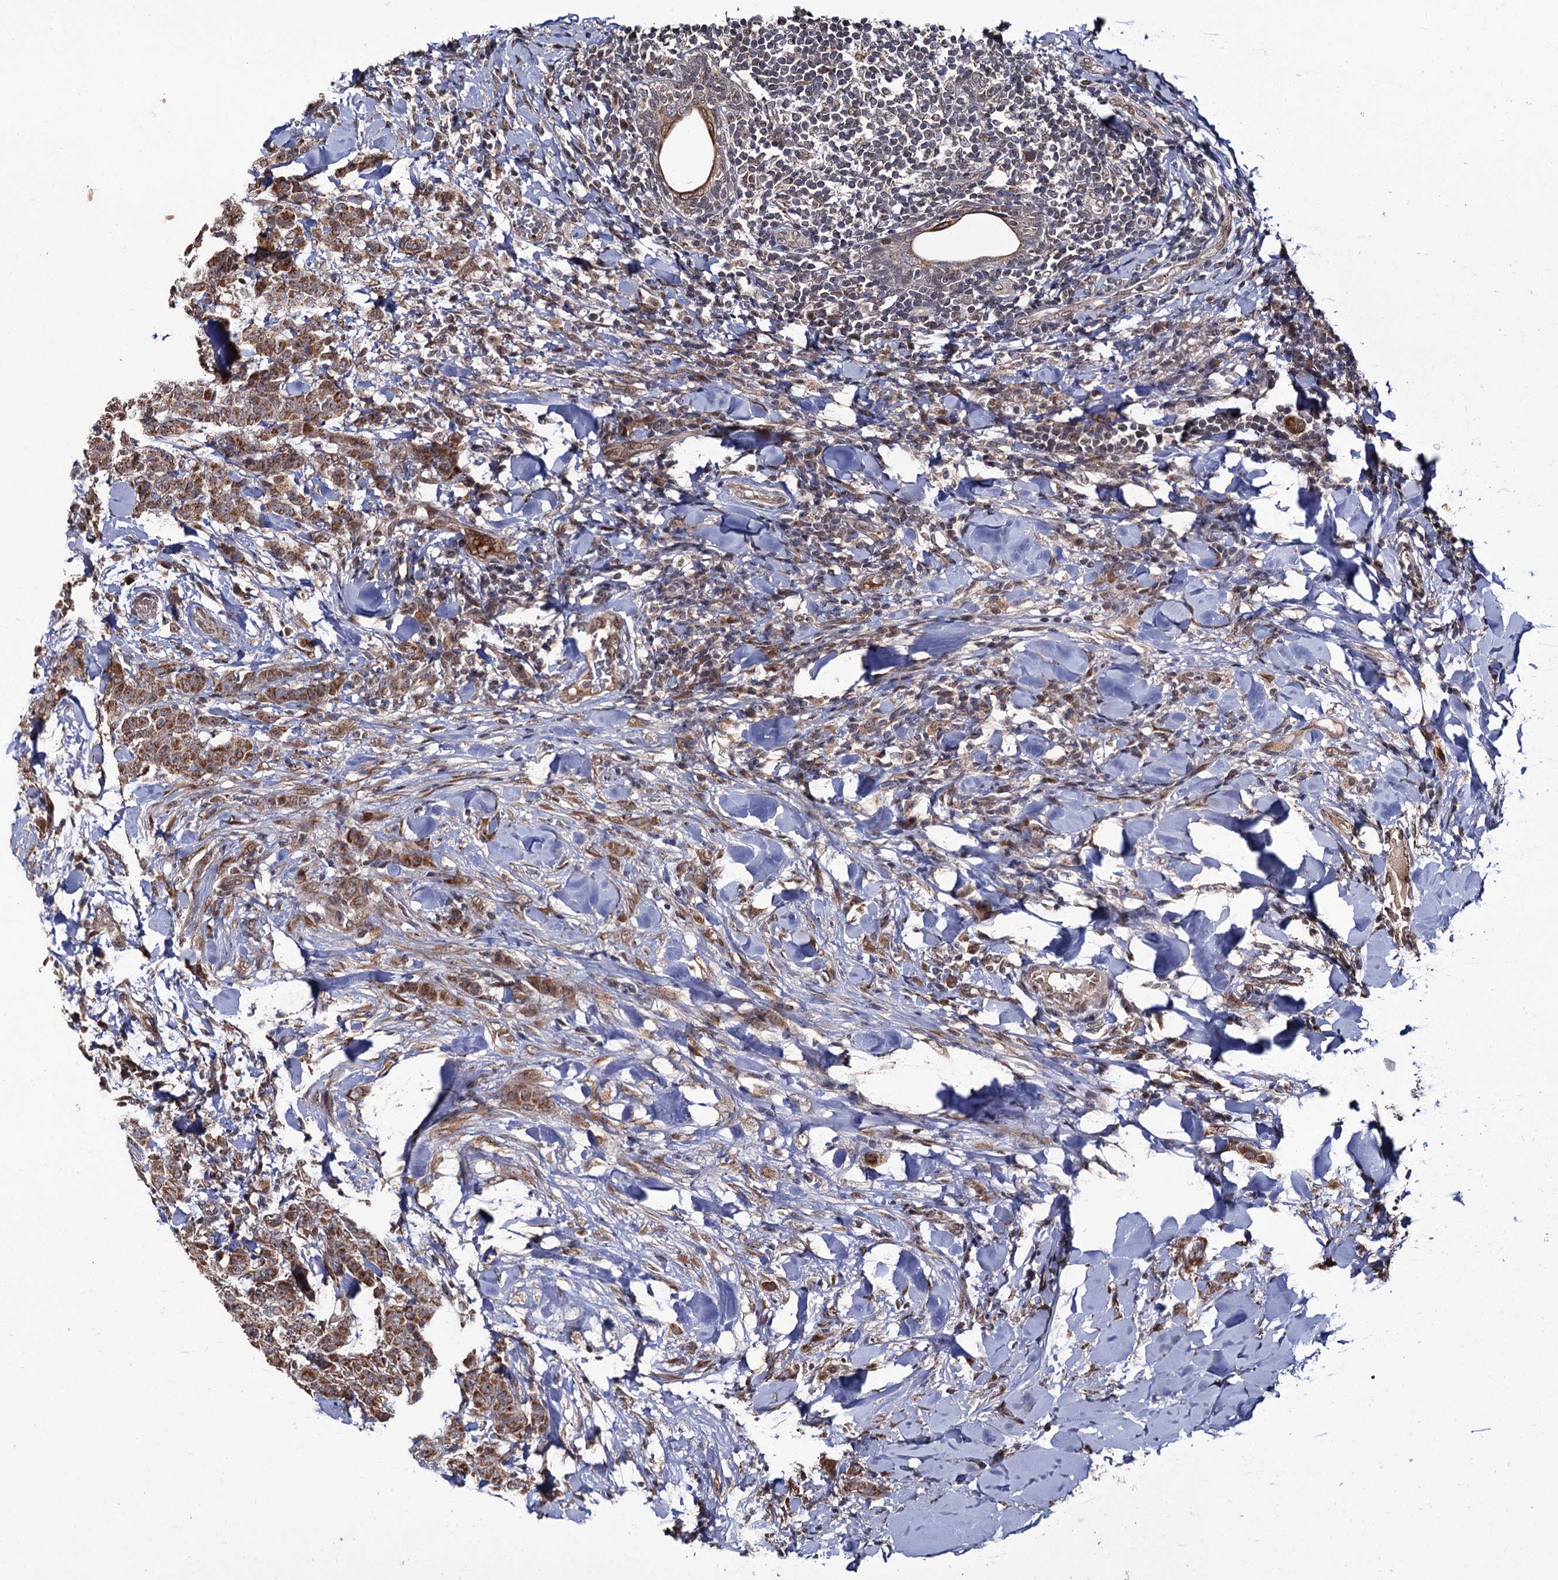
{"staining": {"intensity": "moderate", "quantity": ">75%", "location": "cytoplasmic/membranous"}, "tissue": "breast cancer", "cell_type": "Tumor cells", "image_type": "cancer", "snomed": [{"axis": "morphology", "description": "Duct carcinoma"}, {"axis": "topography", "description": "Breast"}], "caption": "Approximately >75% of tumor cells in human breast cancer exhibit moderate cytoplasmic/membranous protein staining as visualized by brown immunohistochemical staining.", "gene": "LRRC63", "patient": {"sex": "female", "age": 40}}